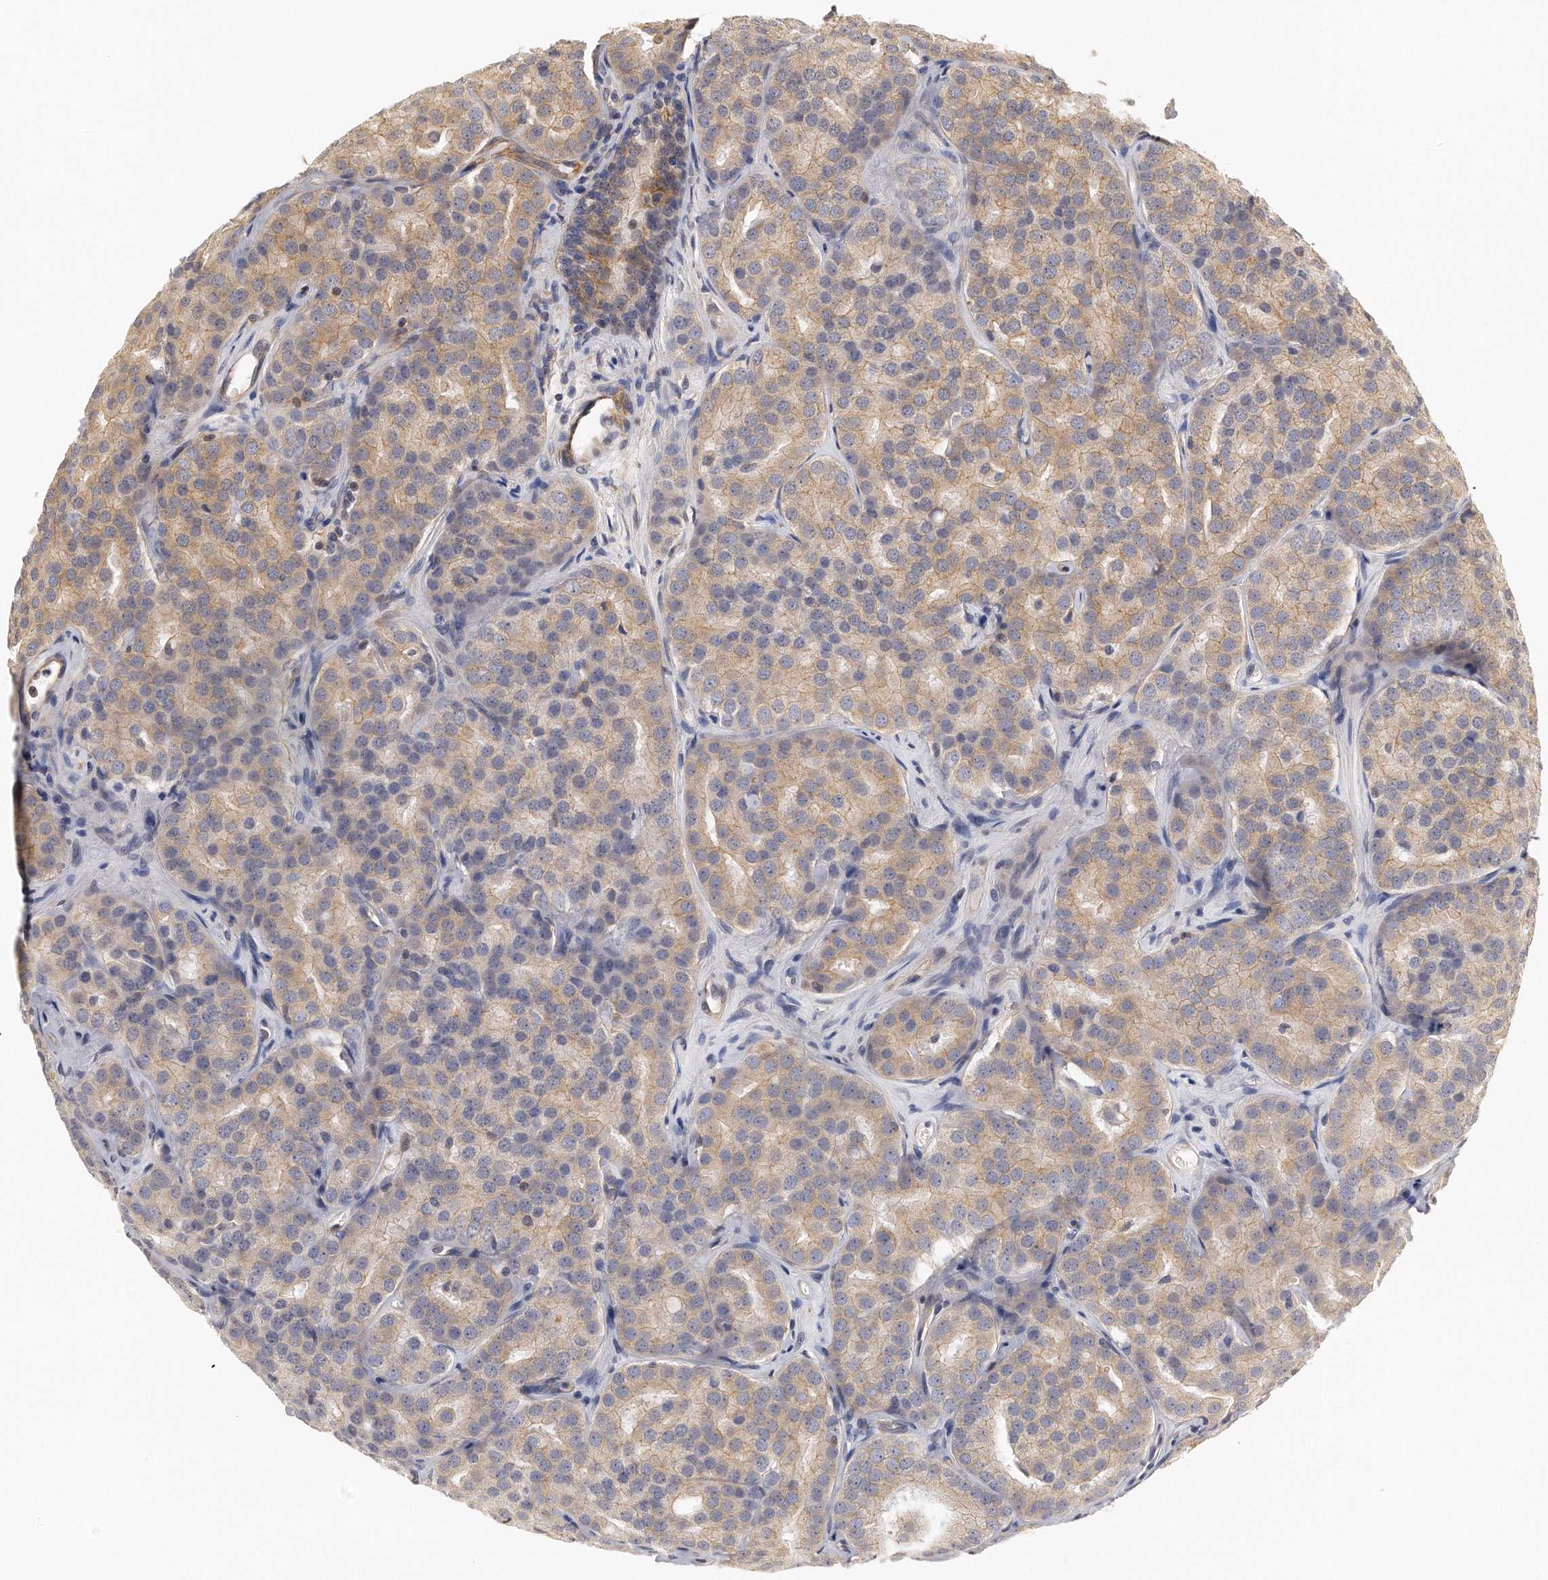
{"staining": {"intensity": "moderate", "quantity": "25%-75%", "location": "cytoplasmic/membranous"}, "tissue": "prostate cancer", "cell_type": "Tumor cells", "image_type": "cancer", "snomed": [{"axis": "morphology", "description": "Adenocarcinoma, High grade"}, {"axis": "topography", "description": "Prostate"}], "caption": "Human high-grade adenocarcinoma (prostate) stained with a brown dye displays moderate cytoplasmic/membranous positive positivity in about 25%-75% of tumor cells.", "gene": "CHST7", "patient": {"sex": "male", "age": 64}}